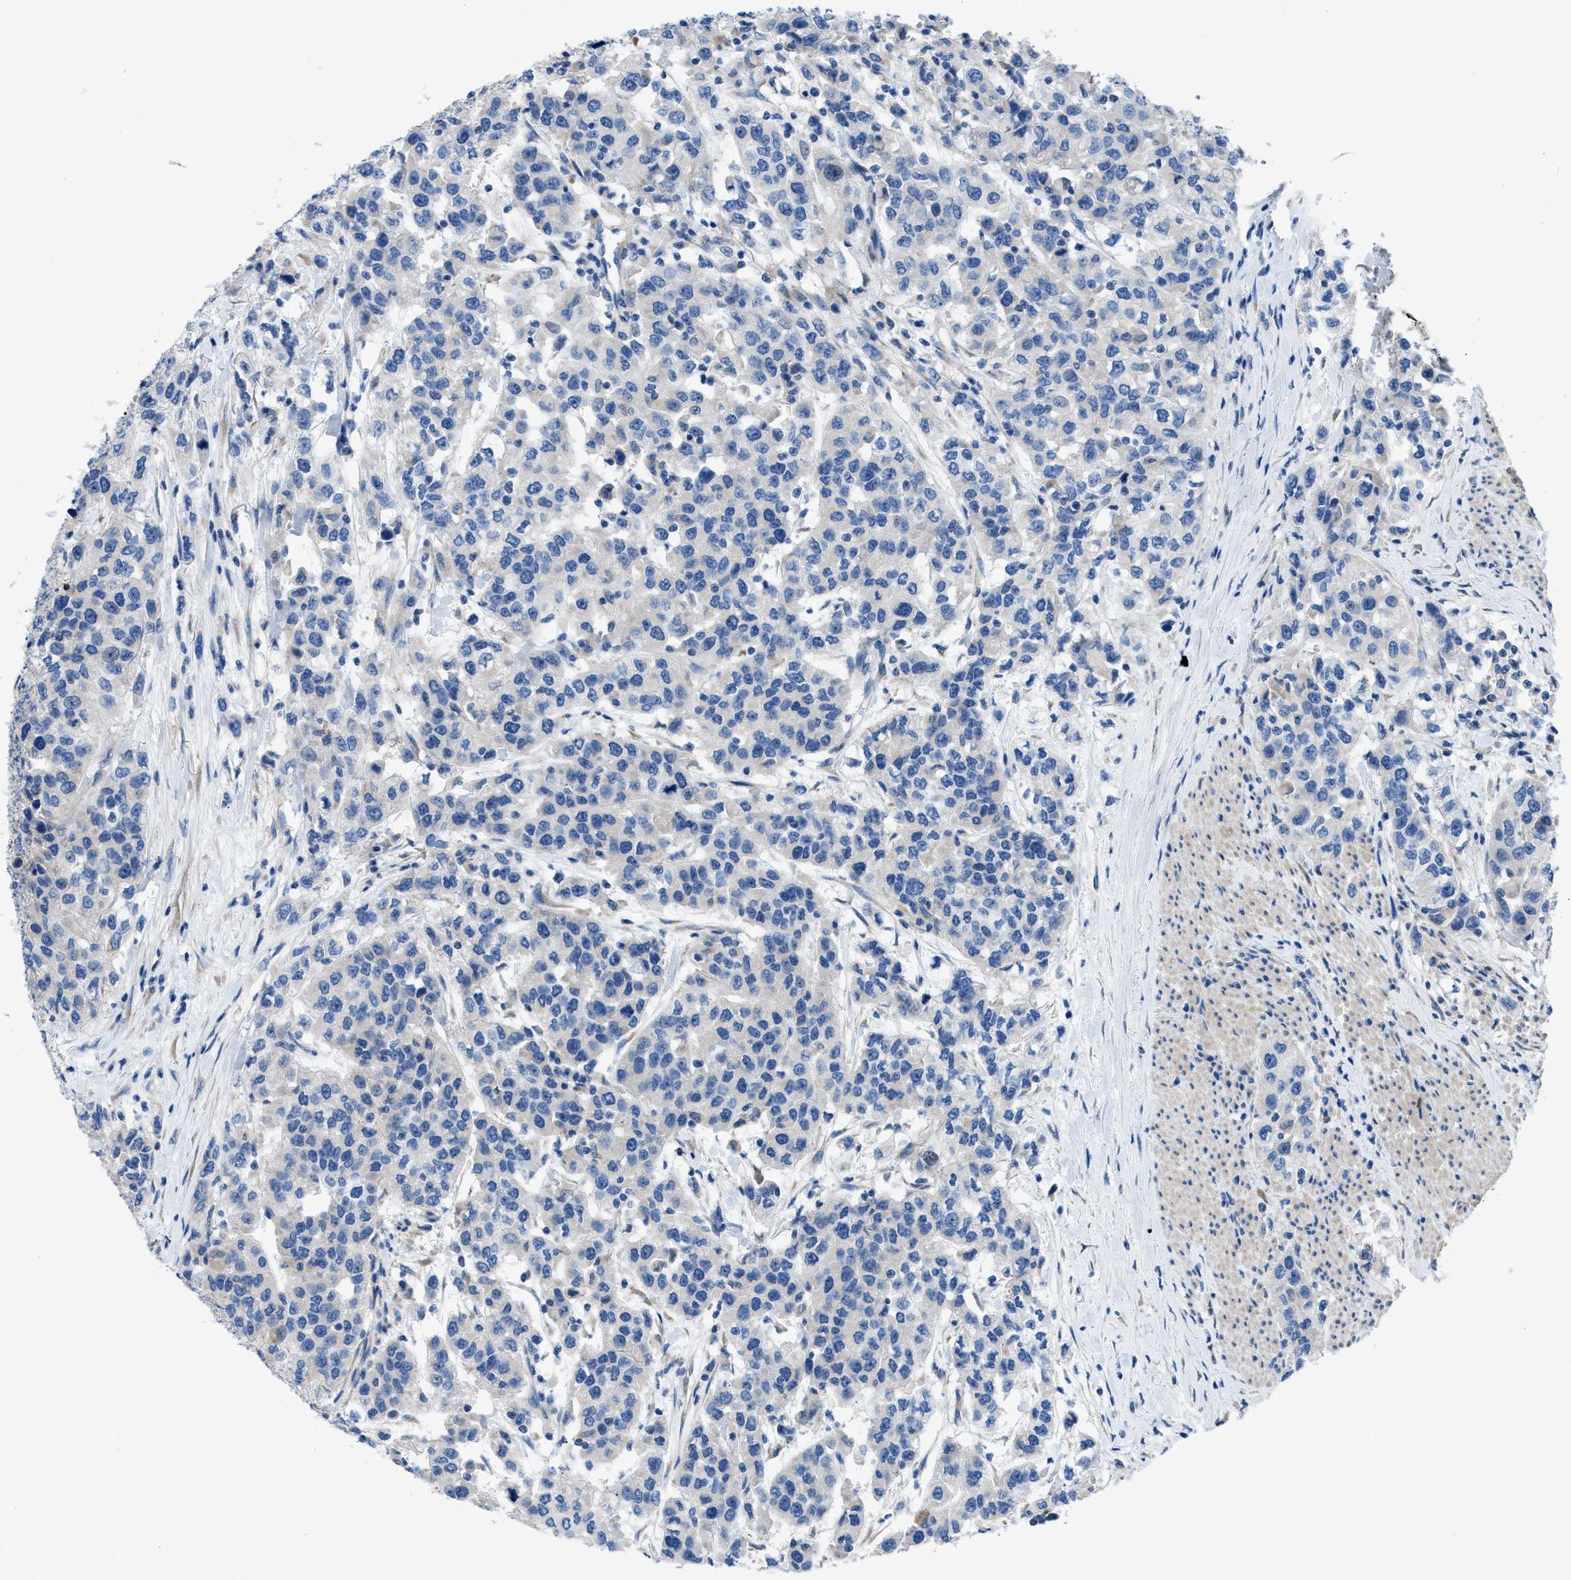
{"staining": {"intensity": "negative", "quantity": "none", "location": "none"}, "tissue": "urothelial cancer", "cell_type": "Tumor cells", "image_type": "cancer", "snomed": [{"axis": "morphology", "description": "Urothelial carcinoma, High grade"}, {"axis": "topography", "description": "Urinary bladder"}], "caption": "High magnification brightfield microscopy of high-grade urothelial carcinoma stained with DAB (brown) and counterstained with hematoxylin (blue): tumor cells show no significant positivity. Brightfield microscopy of immunohistochemistry stained with DAB (brown) and hematoxylin (blue), captured at high magnification.", "gene": "ITPR1", "patient": {"sex": "female", "age": 80}}